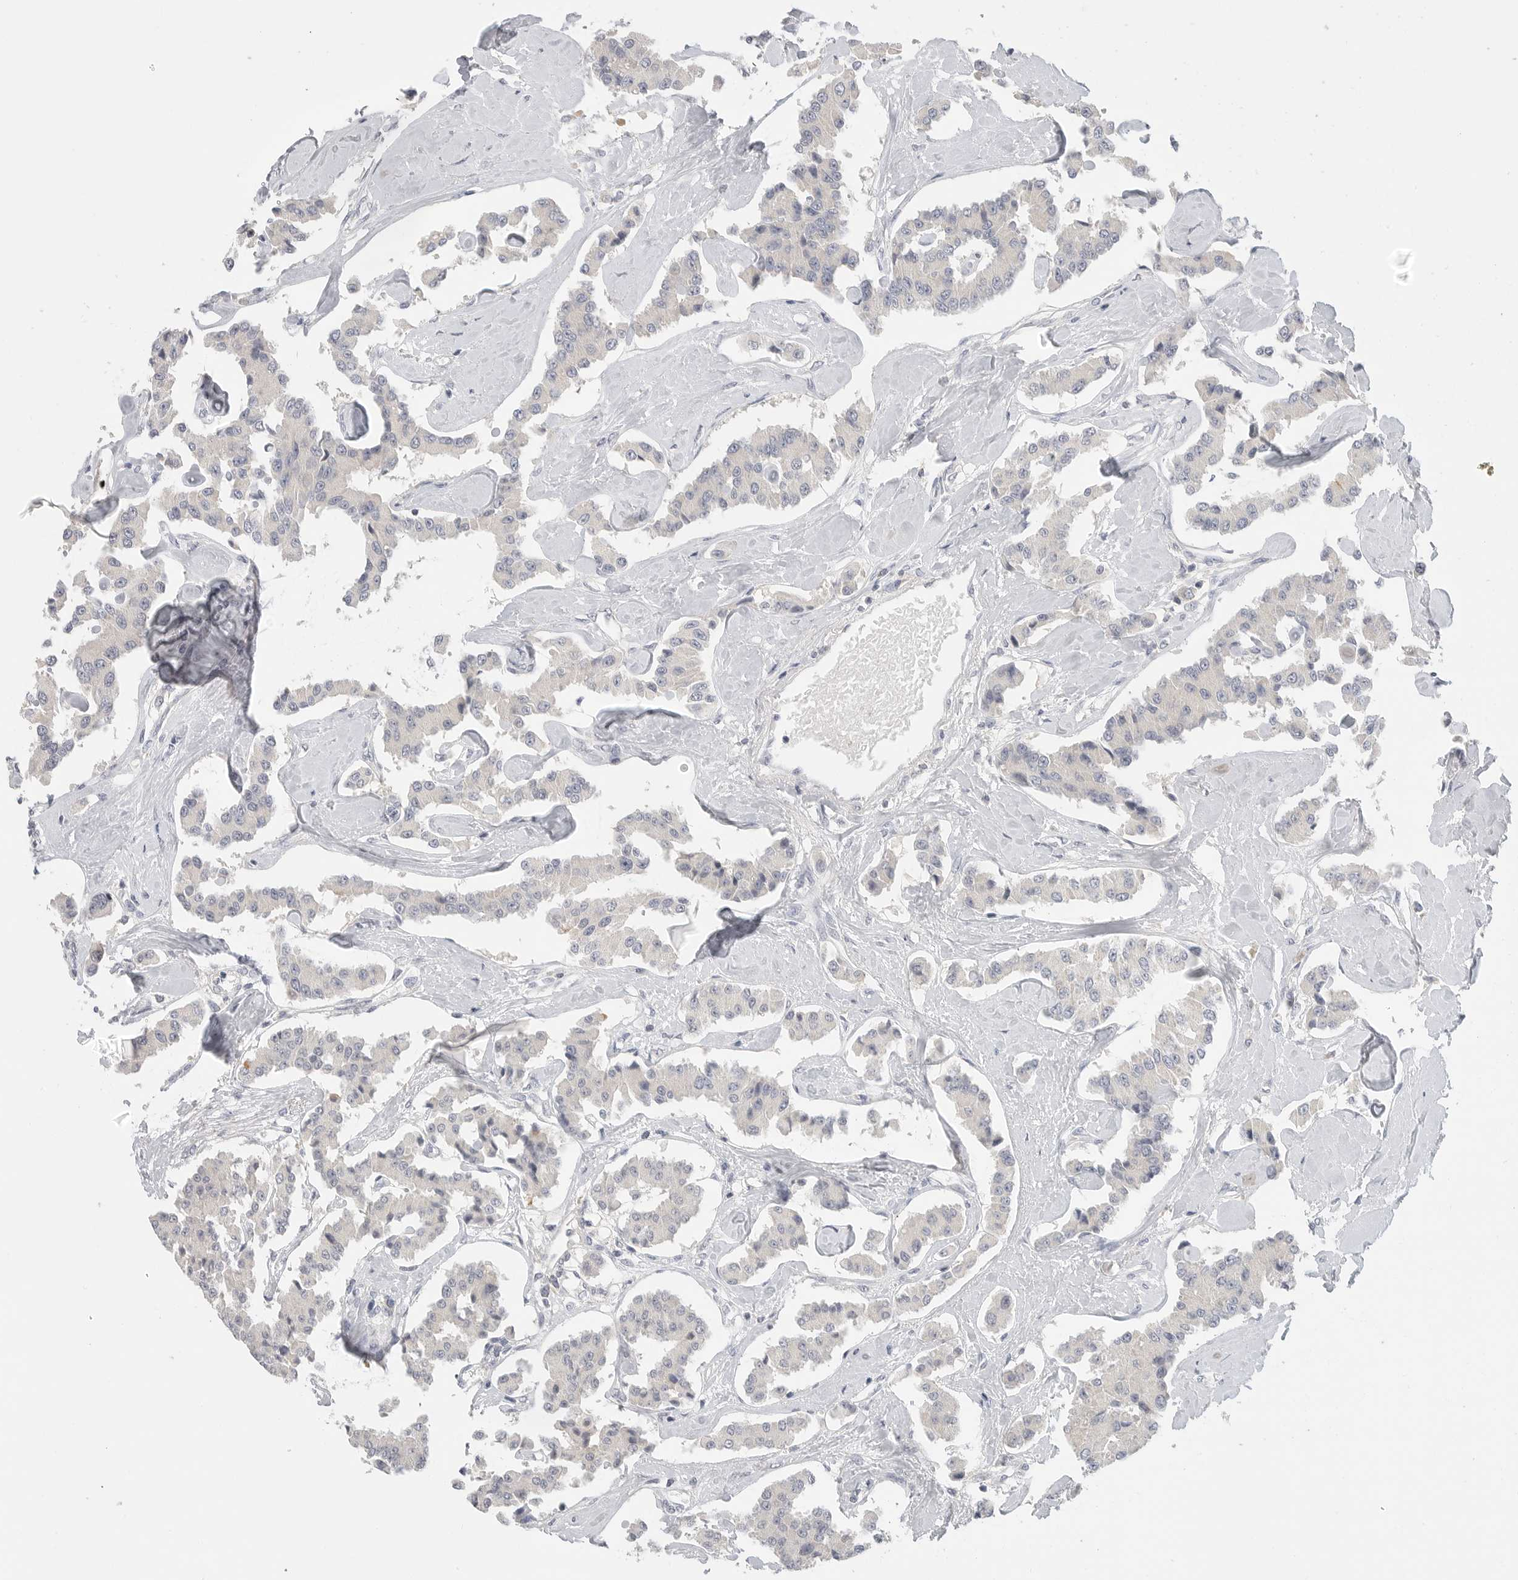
{"staining": {"intensity": "negative", "quantity": "none", "location": "none"}, "tissue": "carcinoid", "cell_type": "Tumor cells", "image_type": "cancer", "snomed": [{"axis": "morphology", "description": "Carcinoid, malignant, NOS"}, {"axis": "topography", "description": "Pancreas"}], "caption": "This is an IHC micrograph of carcinoid. There is no staining in tumor cells.", "gene": "FBN2", "patient": {"sex": "male", "age": 41}}